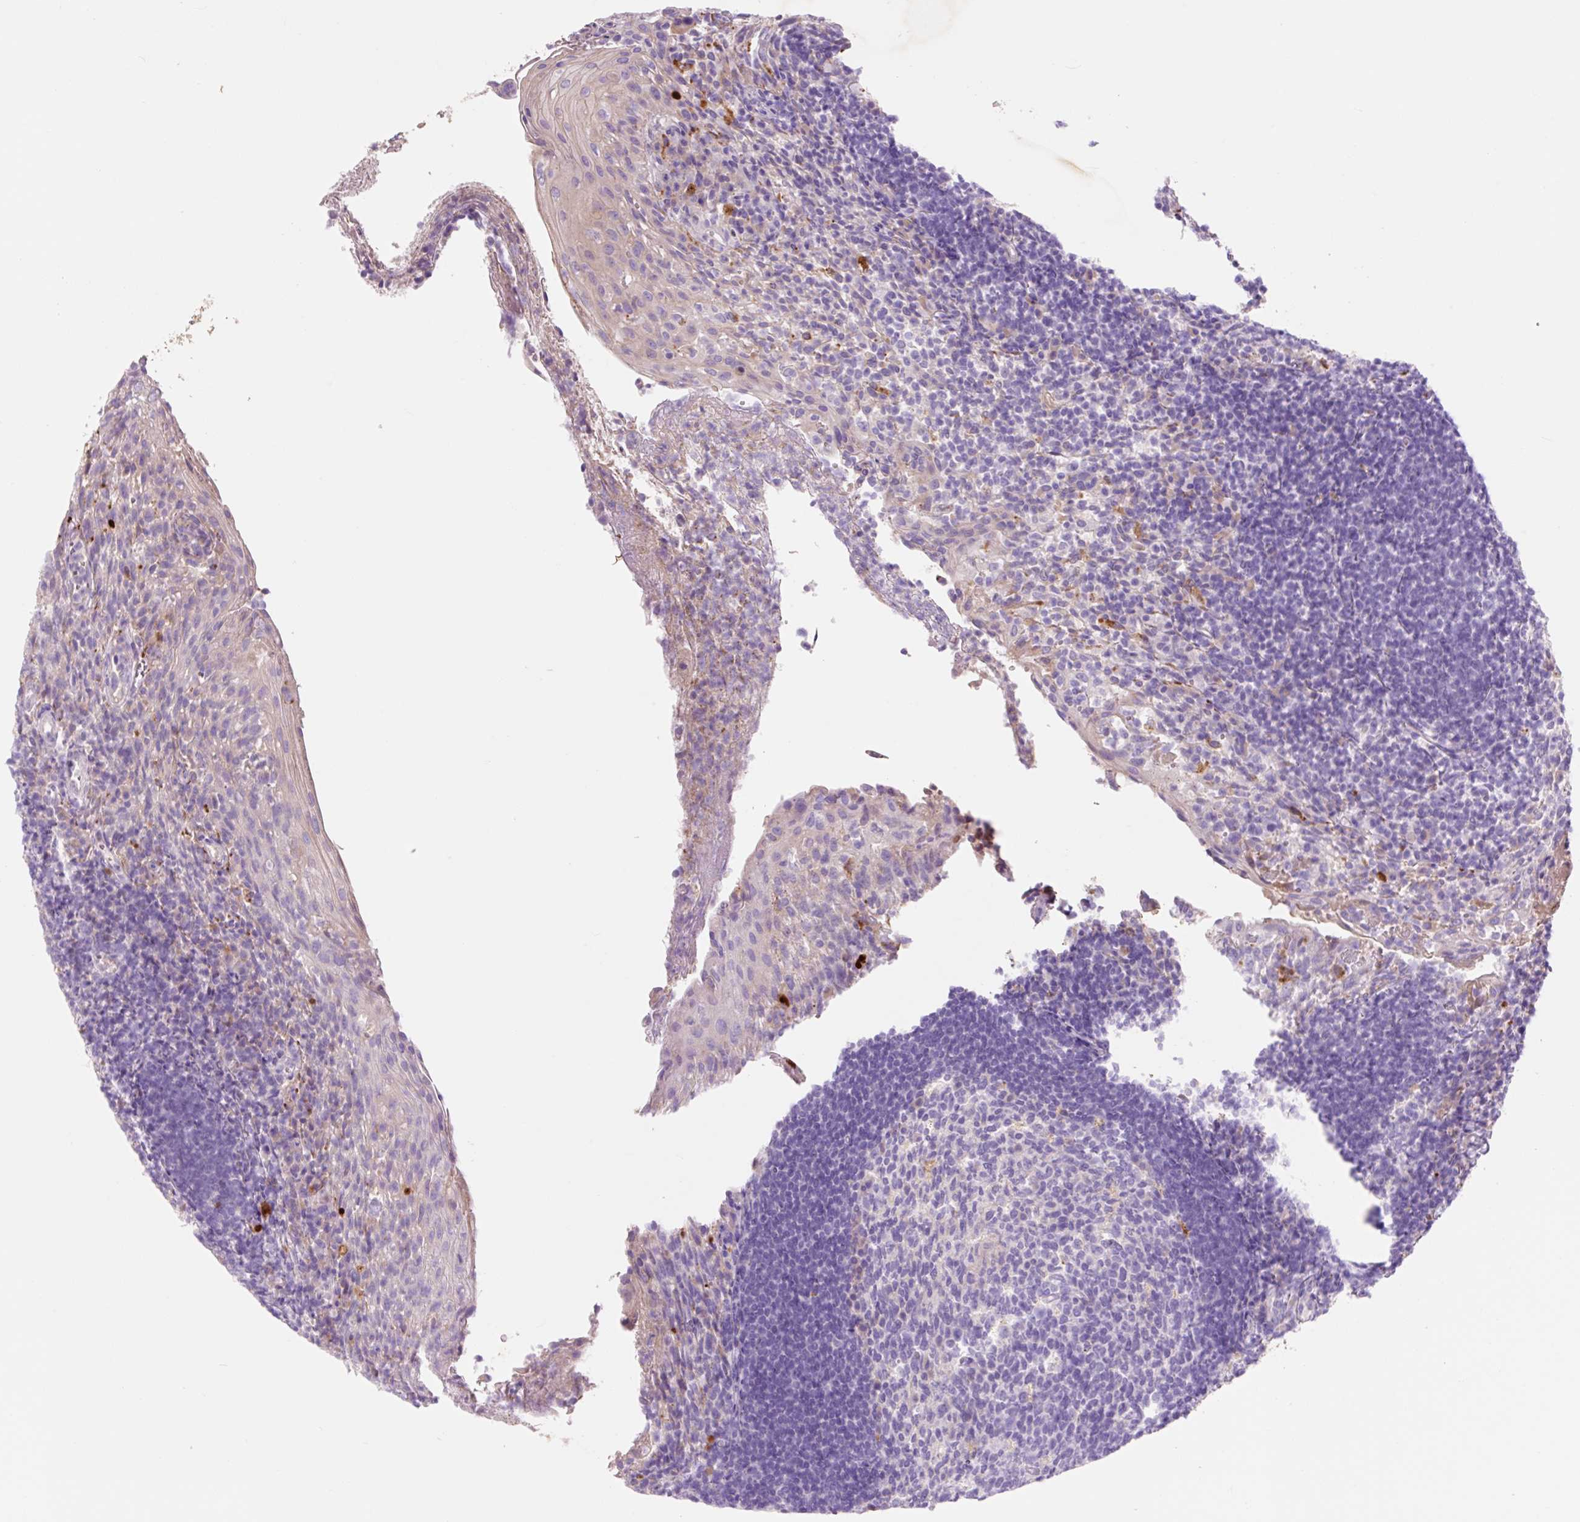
{"staining": {"intensity": "negative", "quantity": "none", "location": "none"}, "tissue": "tonsil", "cell_type": "Germinal center cells", "image_type": "normal", "snomed": [{"axis": "morphology", "description": "Normal tissue, NOS"}, {"axis": "topography", "description": "Tonsil"}], "caption": "Germinal center cells show no significant protein staining in benign tonsil. Brightfield microscopy of IHC stained with DAB (brown) and hematoxylin (blue), captured at high magnification.", "gene": "HEXA", "patient": {"sex": "female", "age": 10}}